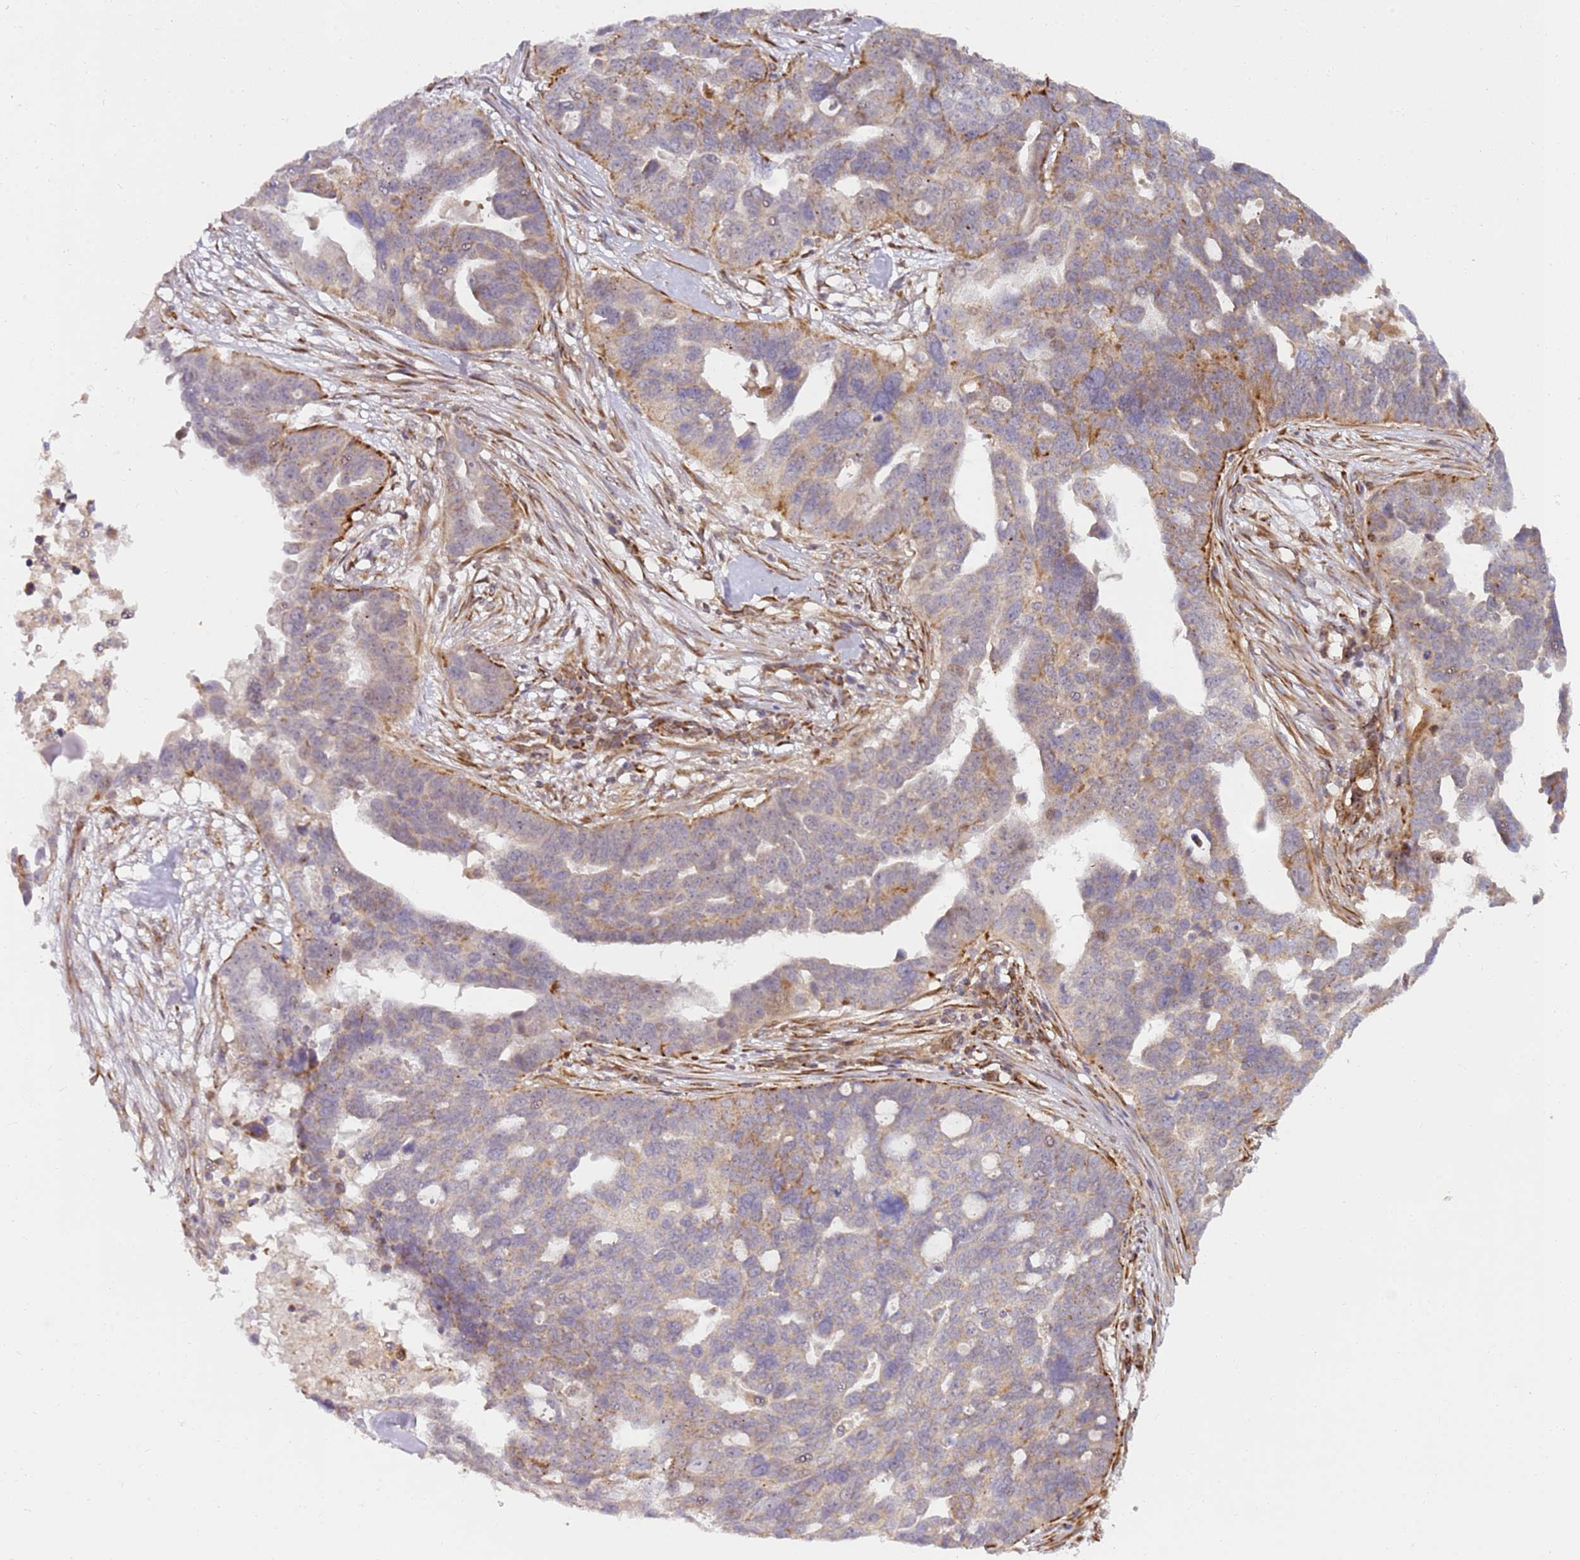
{"staining": {"intensity": "weak", "quantity": "25%-75%", "location": "cytoplasmic/membranous"}, "tissue": "ovarian cancer", "cell_type": "Tumor cells", "image_type": "cancer", "snomed": [{"axis": "morphology", "description": "Cystadenocarcinoma, serous, NOS"}, {"axis": "topography", "description": "Ovary"}], "caption": "Immunohistochemistry of serous cystadenocarcinoma (ovarian) demonstrates low levels of weak cytoplasmic/membranous positivity in approximately 25%-75% of tumor cells.", "gene": "GRAP", "patient": {"sex": "female", "age": 59}}